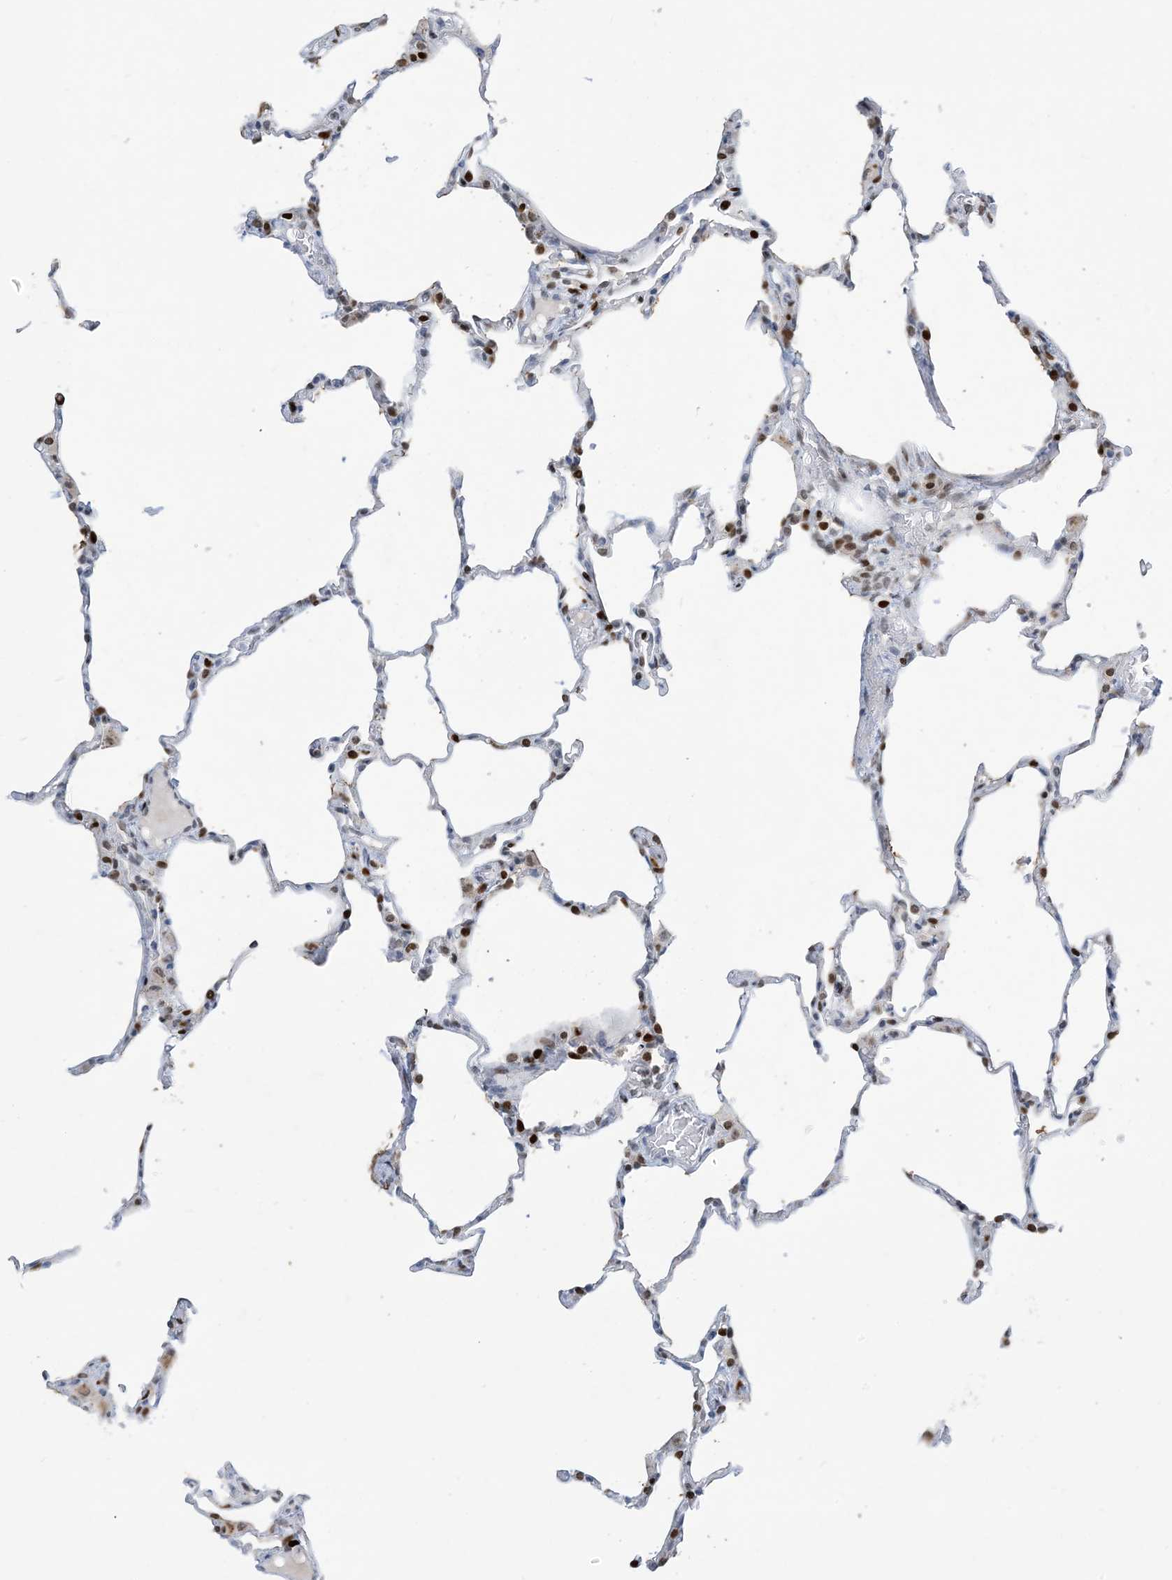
{"staining": {"intensity": "moderate", "quantity": "25%-75%", "location": "nuclear"}, "tissue": "lung", "cell_type": "Alveolar cells", "image_type": "normal", "snomed": [{"axis": "morphology", "description": "Normal tissue, NOS"}, {"axis": "topography", "description": "Lung"}], "caption": "Immunohistochemistry histopathology image of benign lung stained for a protein (brown), which demonstrates medium levels of moderate nuclear staining in approximately 25%-75% of alveolar cells.", "gene": "SLC25A53", "patient": {"sex": "male", "age": 20}}